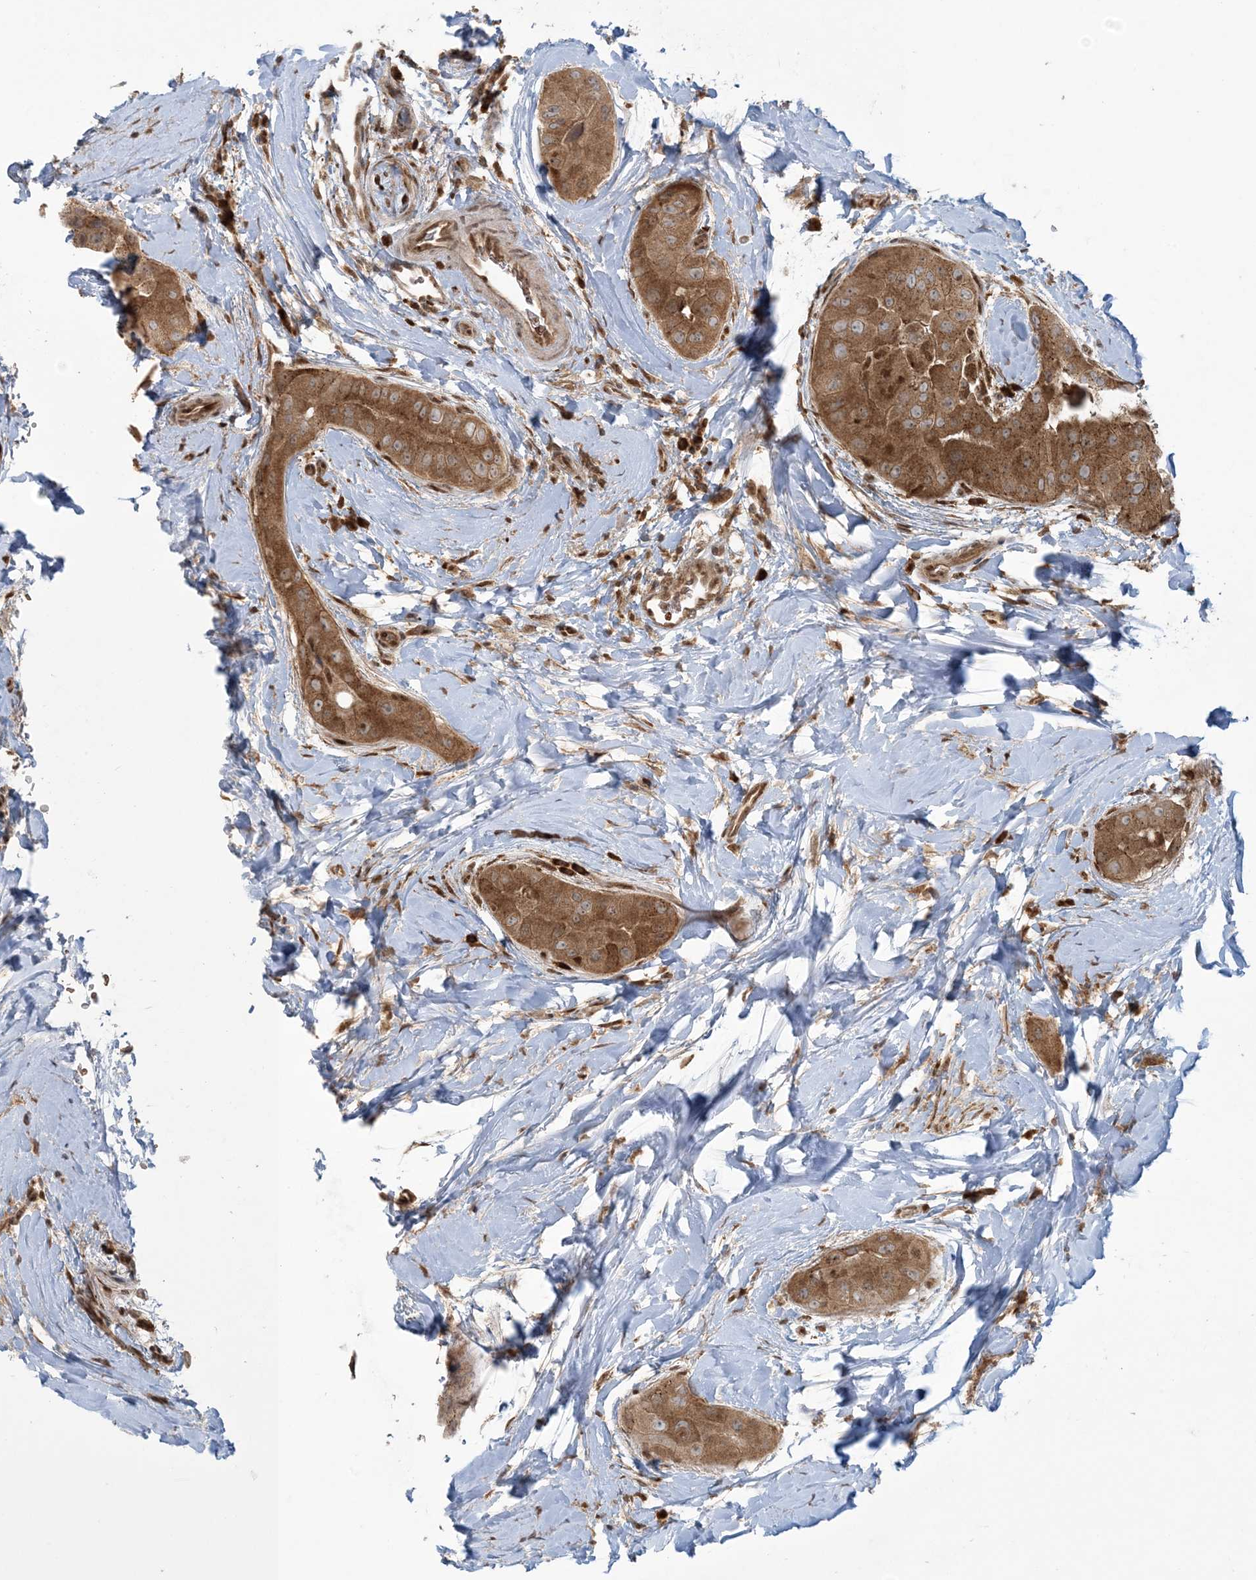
{"staining": {"intensity": "strong", "quantity": ">75%", "location": "cytoplasmic/membranous"}, "tissue": "thyroid cancer", "cell_type": "Tumor cells", "image_type": "cancer", "snomed": [{"axis": "morphology", "description": "Papillary adenocarcinoma, NOS"}, {"axis": "topography", "description": "Thyroid gland"}], "caption": "DAB (3,3'-diaminobenzidine) immunohistochemical staining of human thyroid cancer (papillary adenocarcinoma) reveals strong cytoplasmic/membranous protein expression in approximately >75% of tumor cells.", "gene": "ABCF3", "patient": {"sex": "male", "age": 33}}